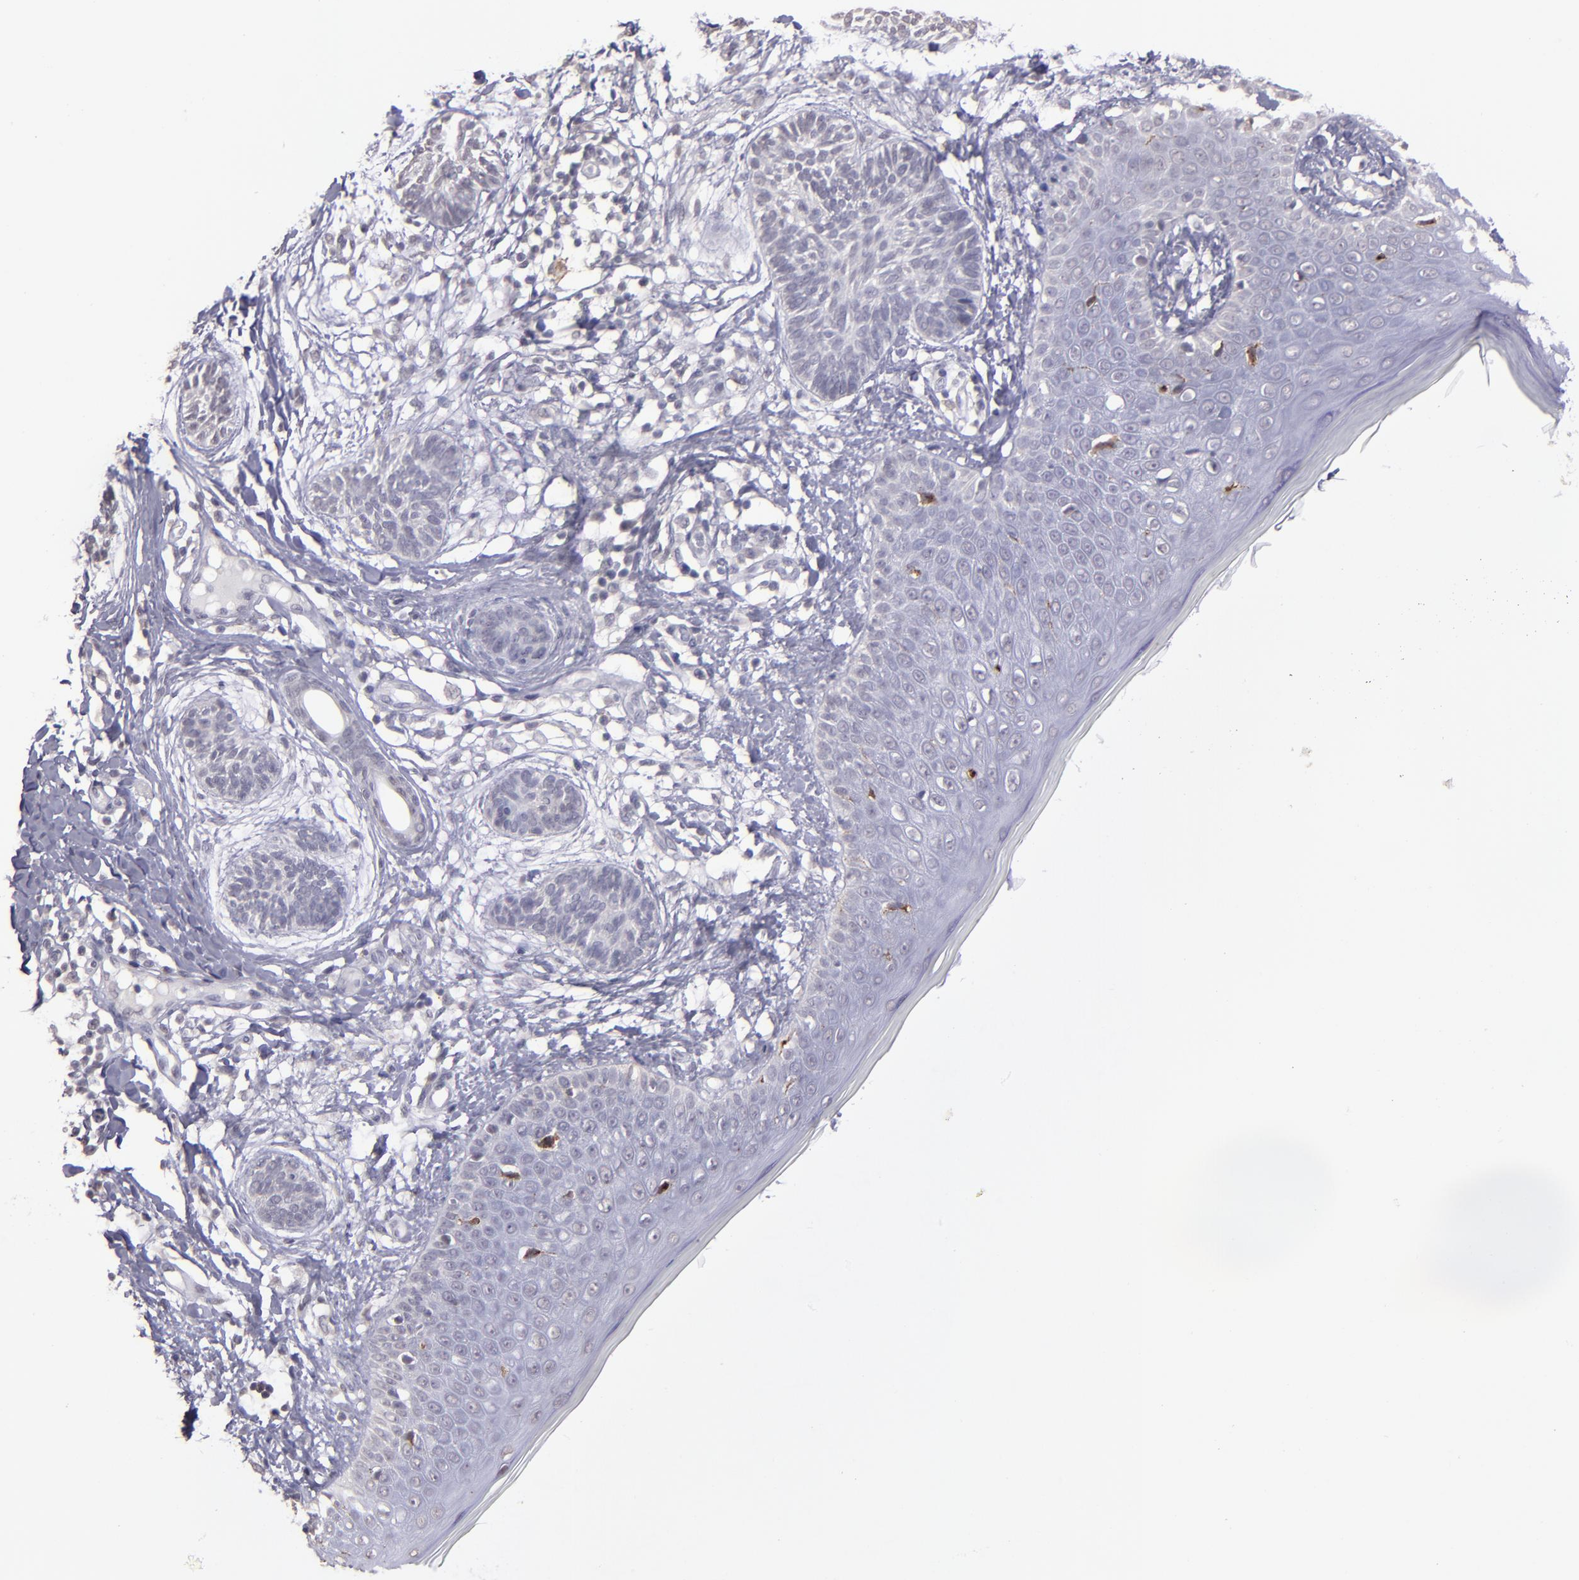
{"staining": {"intensity": "negative", "quantity": "none", "location": "none"}, "tissue": "skin cancer", "cell_type": "Tumor cells", "image_type": "cancer", "snomed": [{"axis": "morphology", "description": "Normal tissue, NOS"}, {"axis": "morphology", "description": "Basal cell carcinoma"}, {"axis": "topography", "description": "Skin"}], "caption": "There is no significant expression in tumor cells of basal cell carcinoma (skin). Nuclei are stained in blue.", "gene": "NRXN3", "patient": {"sex": "male", "age": 63}}